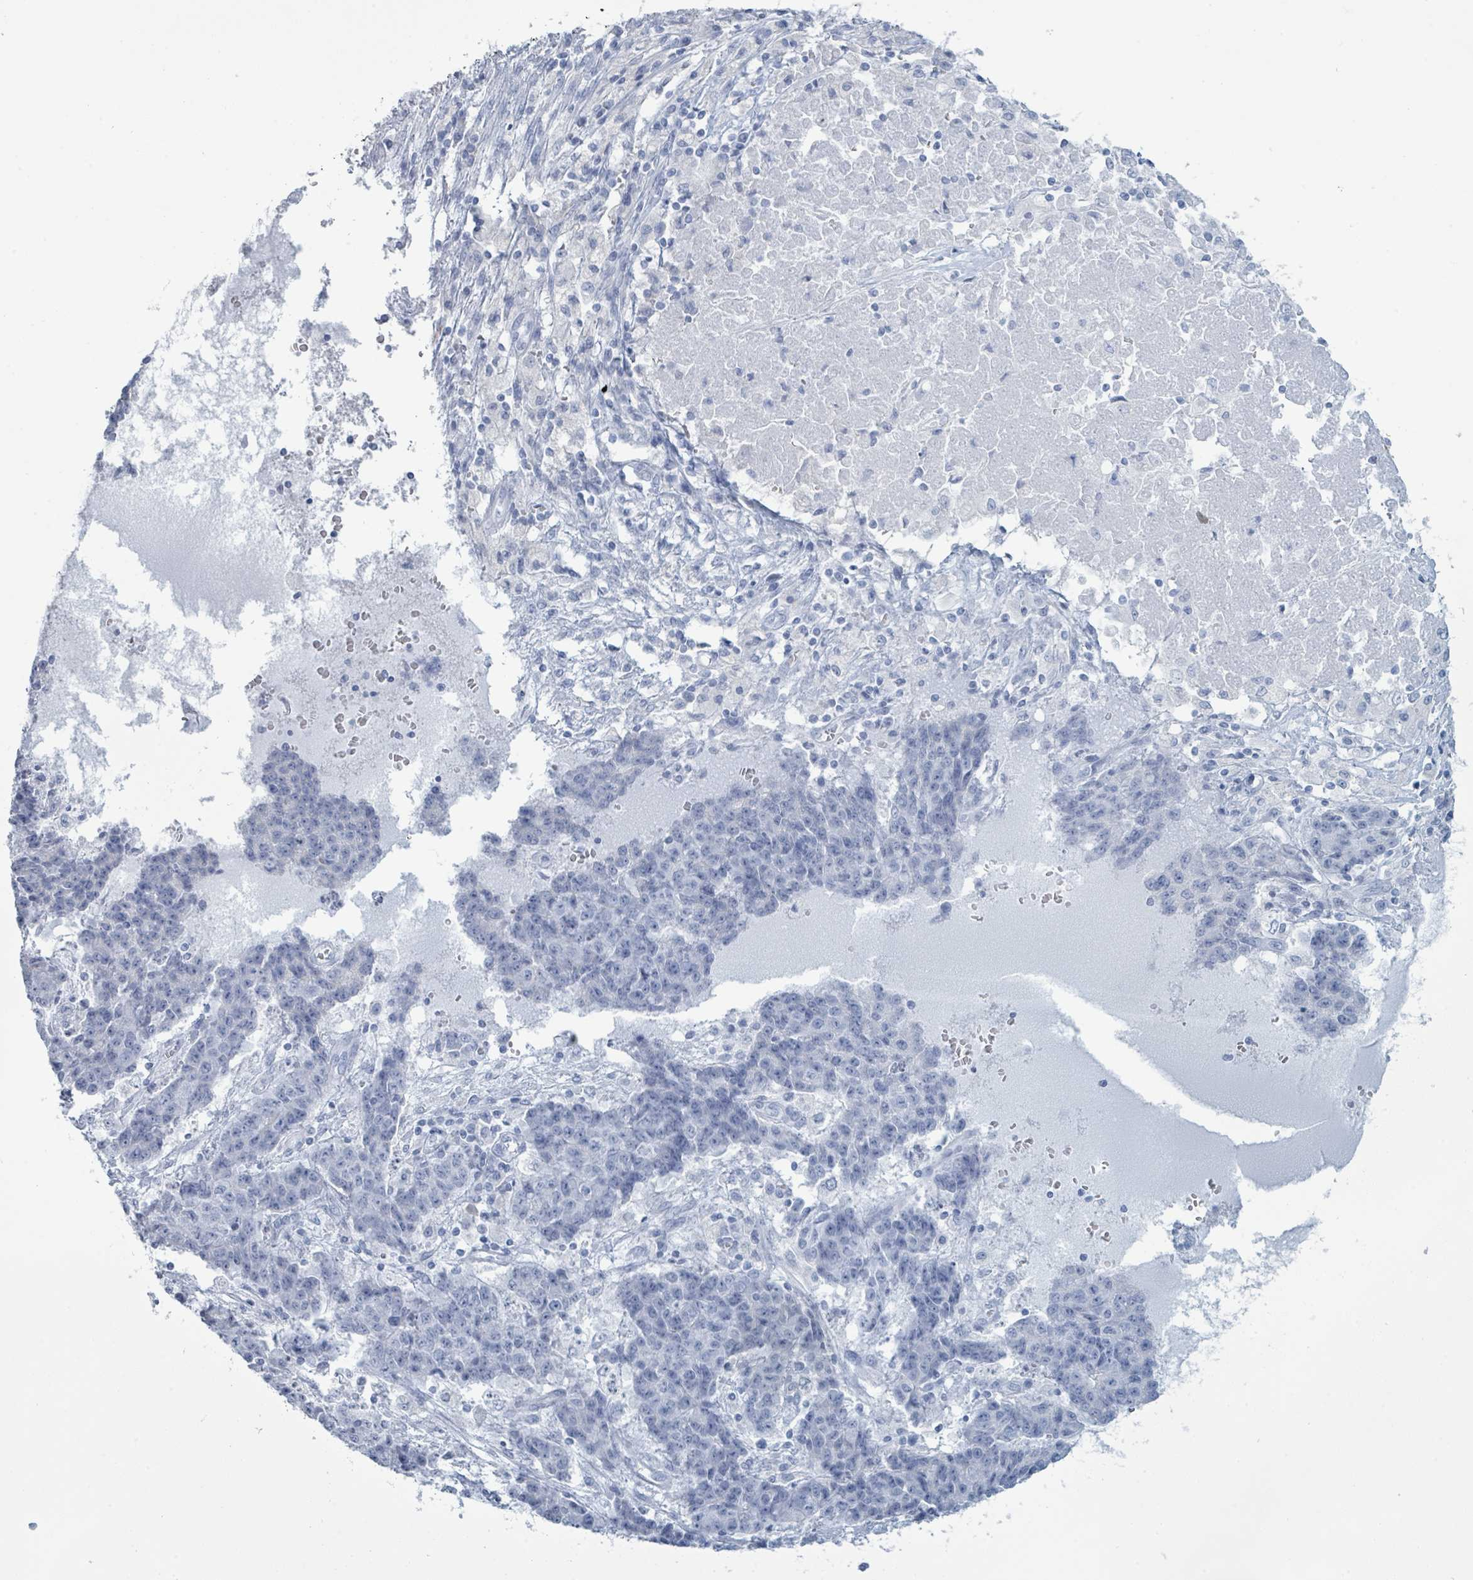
{"staining": {"intensity": "negative", "quantity": "none", "location": "none"}, "tissue": "ovarian cancer", "cell_type": "Tumor cells", "image_type": "cancer", "snomed": [{"axis": "morphology", "description": "Carcinoma, endometroid"}, {"axis": "topography", "description": "Ovary"}], "caption": "Endometroid carcinoma (ovarian) was stained to show a protein in brown. There is no significant positivity in tumor cells.", "gene": "PGA3", "patient": {"sex": "female", "age": 42}}